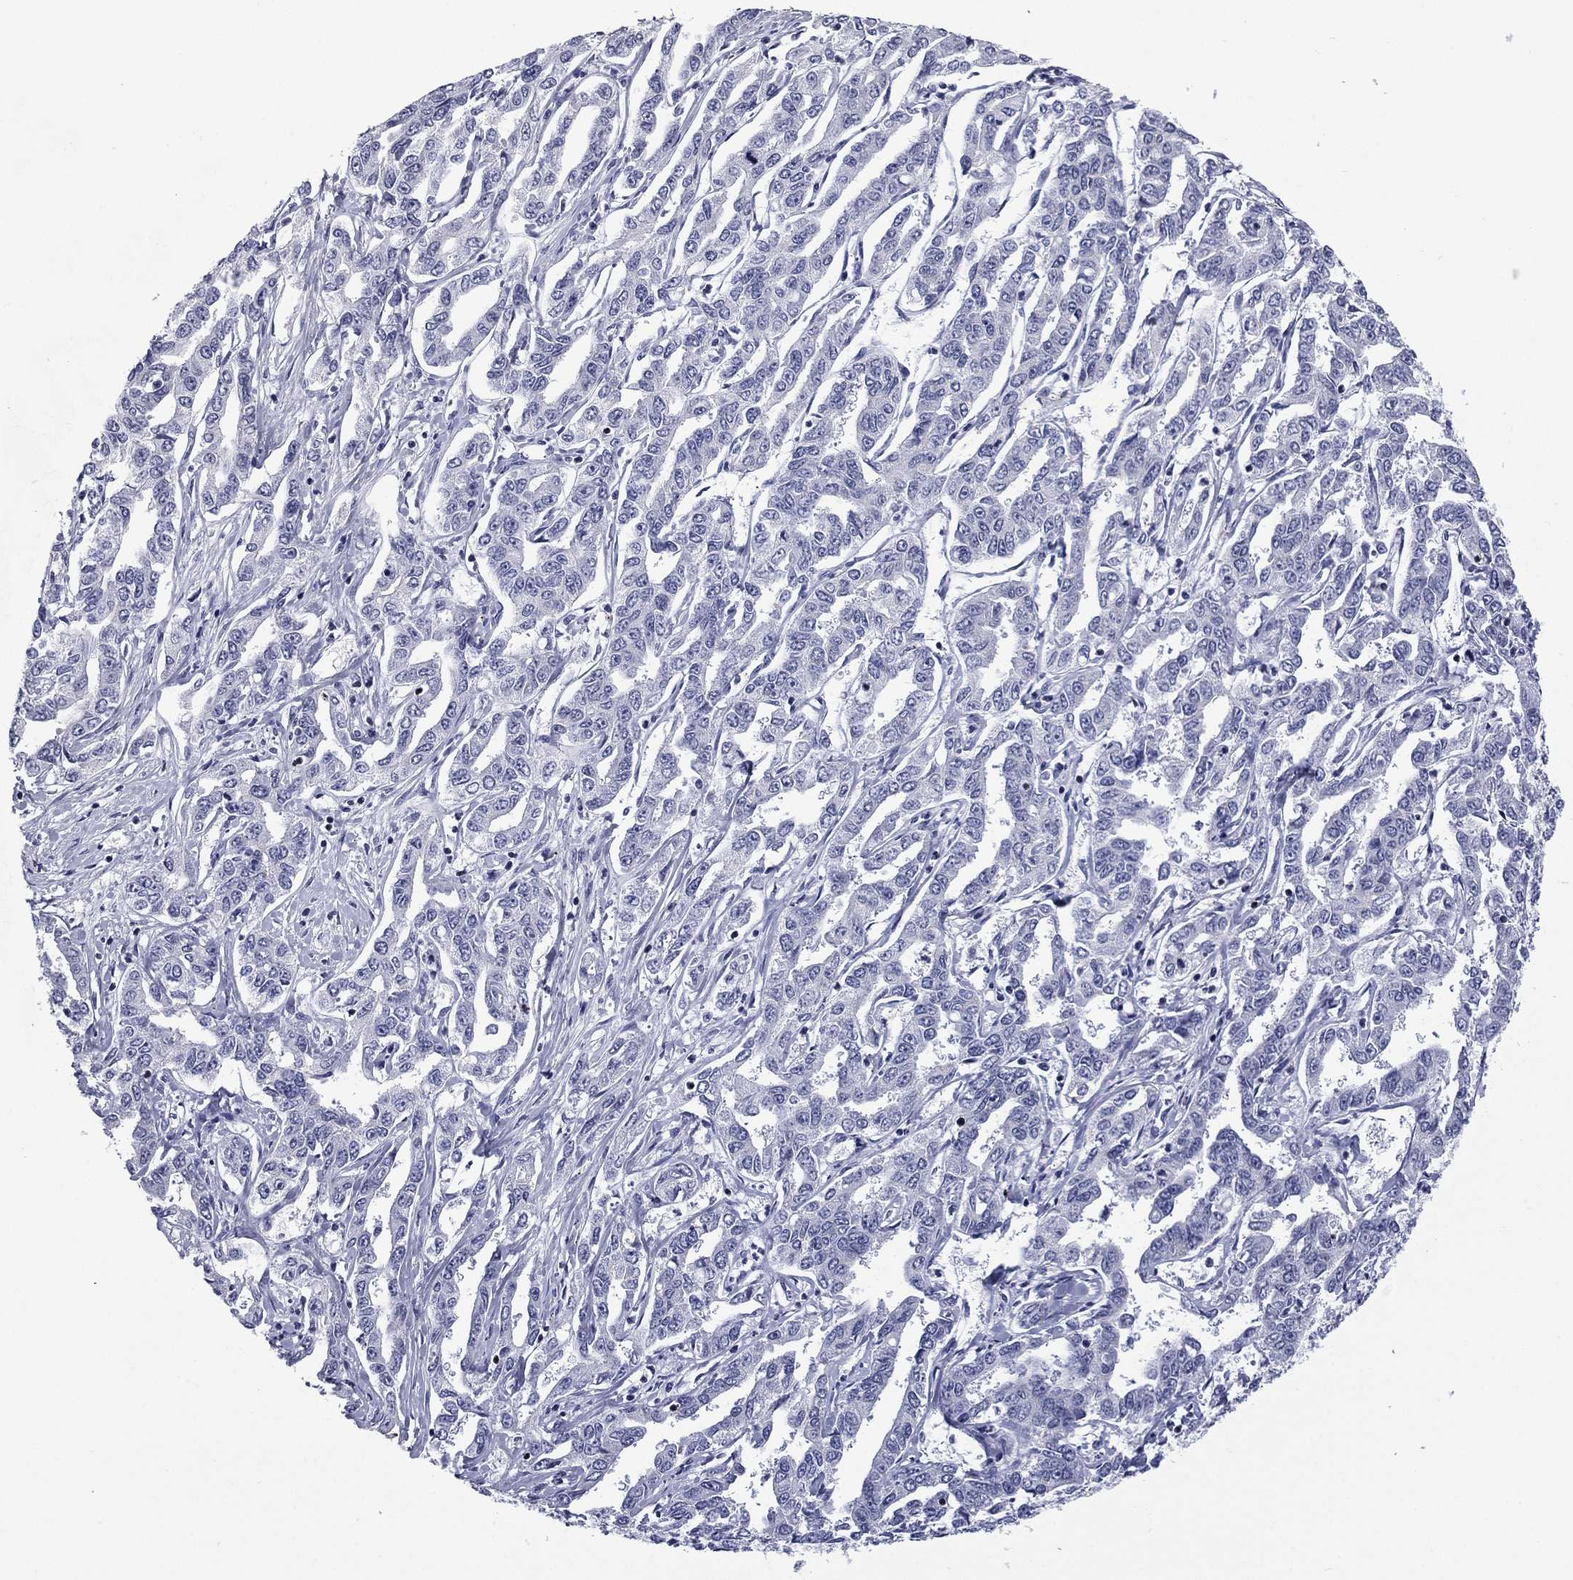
{"staining": {"intensity": "negative", "quantity": "none", "location": "none"}, "tissue": "liver cancer", "cell_type": "Tumor cells", "image_type": "cancer", "snomed": [{"axis": "morphology", "description": "Cholangiocarcinoma"}, {"axis": "topography", "description": "Liver"}], "caption": "This is a micrograph of IHC staining of cholangiocarcinoma (liver), which shows no positivity in tumor cells.", "gene": "IKZF3", "patient": {"sex": "male", "age": 59}}